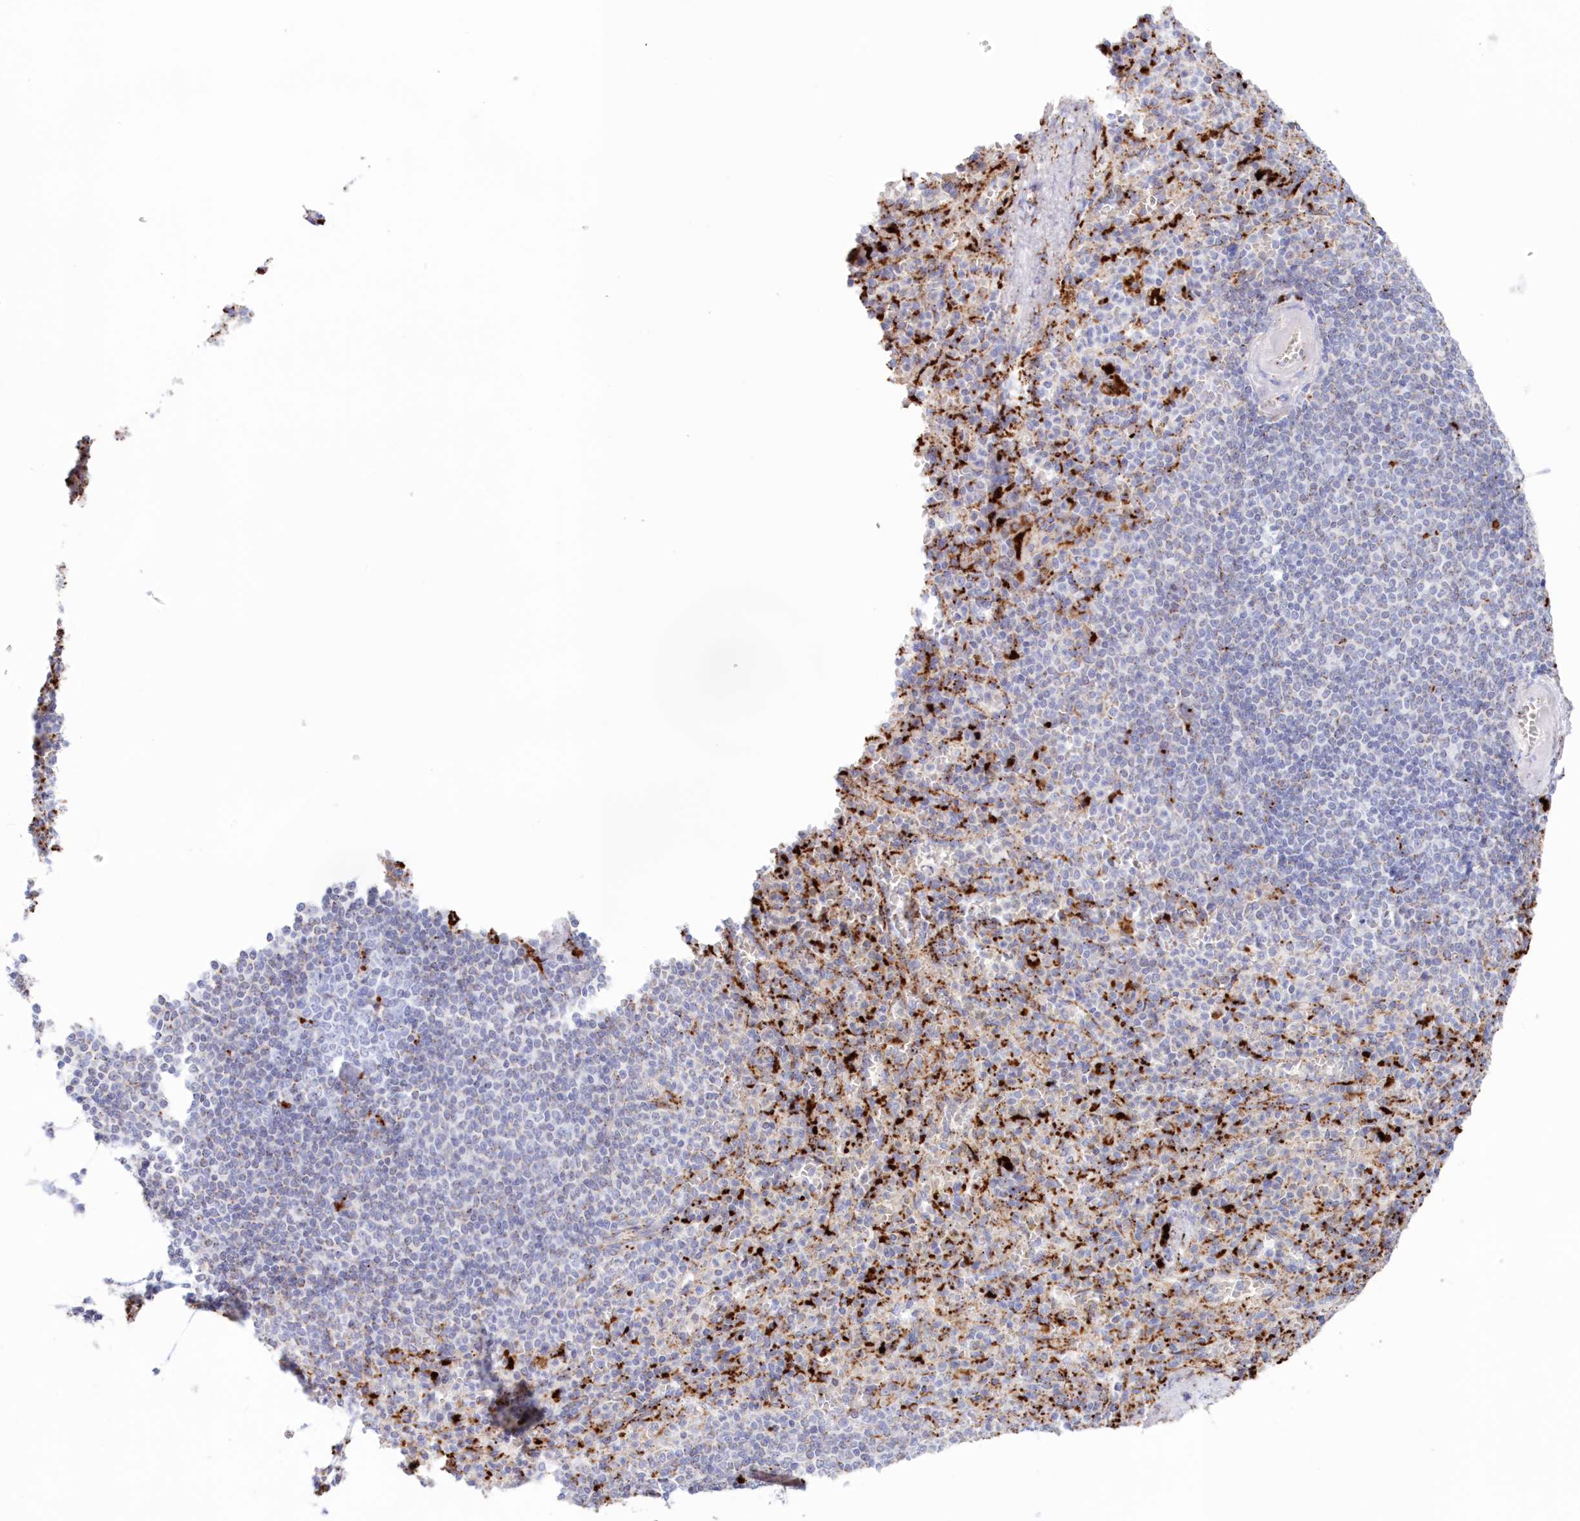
{"staining": {"intensity": "strong", "quantity": "<25%", "location": "cytoplasmic/membranous"}, "tissue": "spleen", "cell_type": "Cells in red pulp", "image_type": "normal", "snomed": [{"axis": "morphology", "description": "Normal tissue, NOS"}, {"axis": "topography", "description": "Spleen"}], "caption": "A micrograph of spleen stained for a protein exhibits strong cytoplasmic/membranous brown staining in cells in red pulp. Using DAB (brown) and hematoxylin (blue) stains, captured at high magnification using brightfield microscopy.", "gene": "TPP1", "patient": {"sex": "female", "age": 74}}